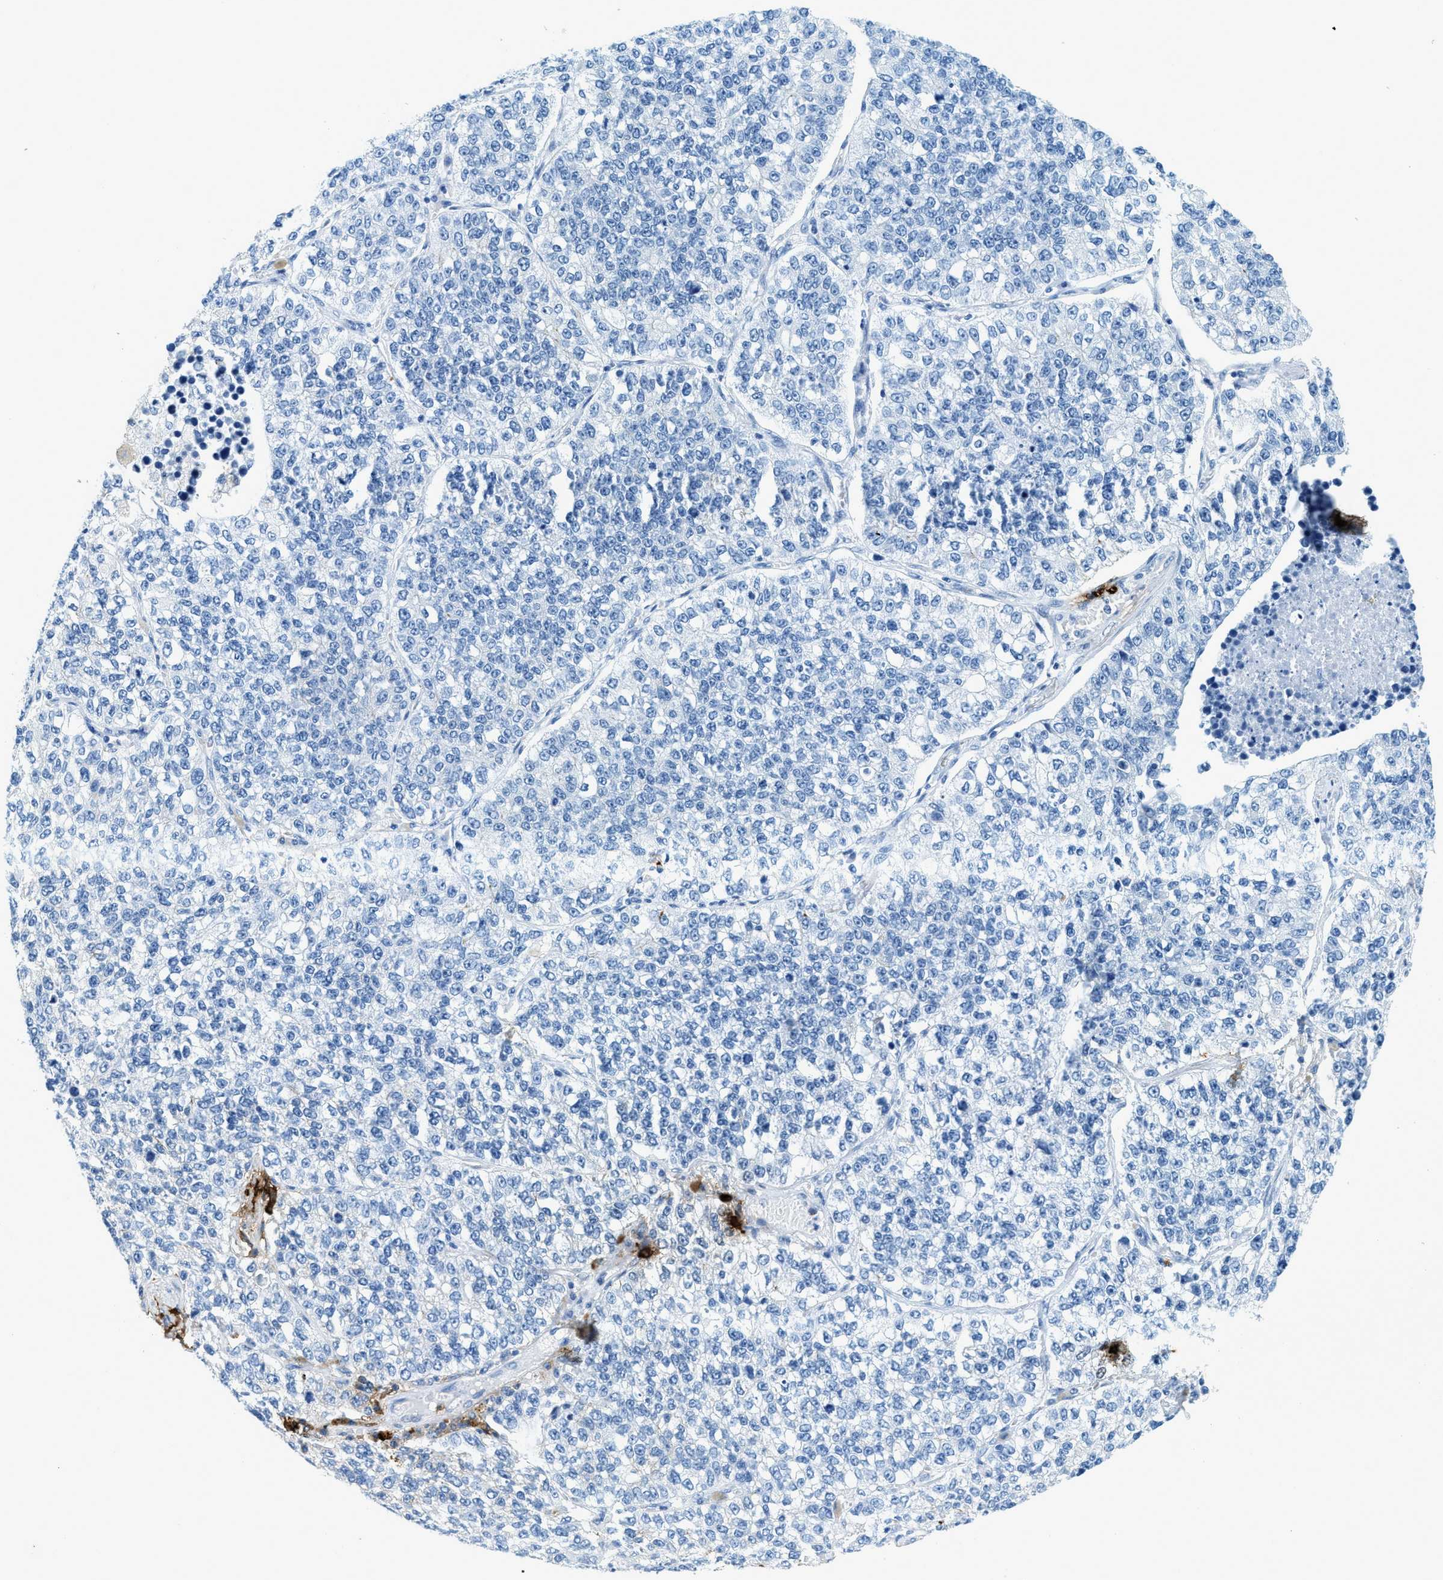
{"staining": {"intensity": "negative", "quantity": "none", "location": "none"}, "tissue": "lung cancer", "cell_type": "Tumor cells", "image_type": "cancer", "snomed": [{"axis": "morphology", "description": "Adenocarcinoma, NOS"}, {"axis": "topography", "description": "Lung"}], "caption": "This is an immunohistochemistry (IHC) image of human lung adenocarcinoma. There is no positivity in tumor cells.", "gene": "TPSAB1", "patient": {"sex": "male", "age": 49}}